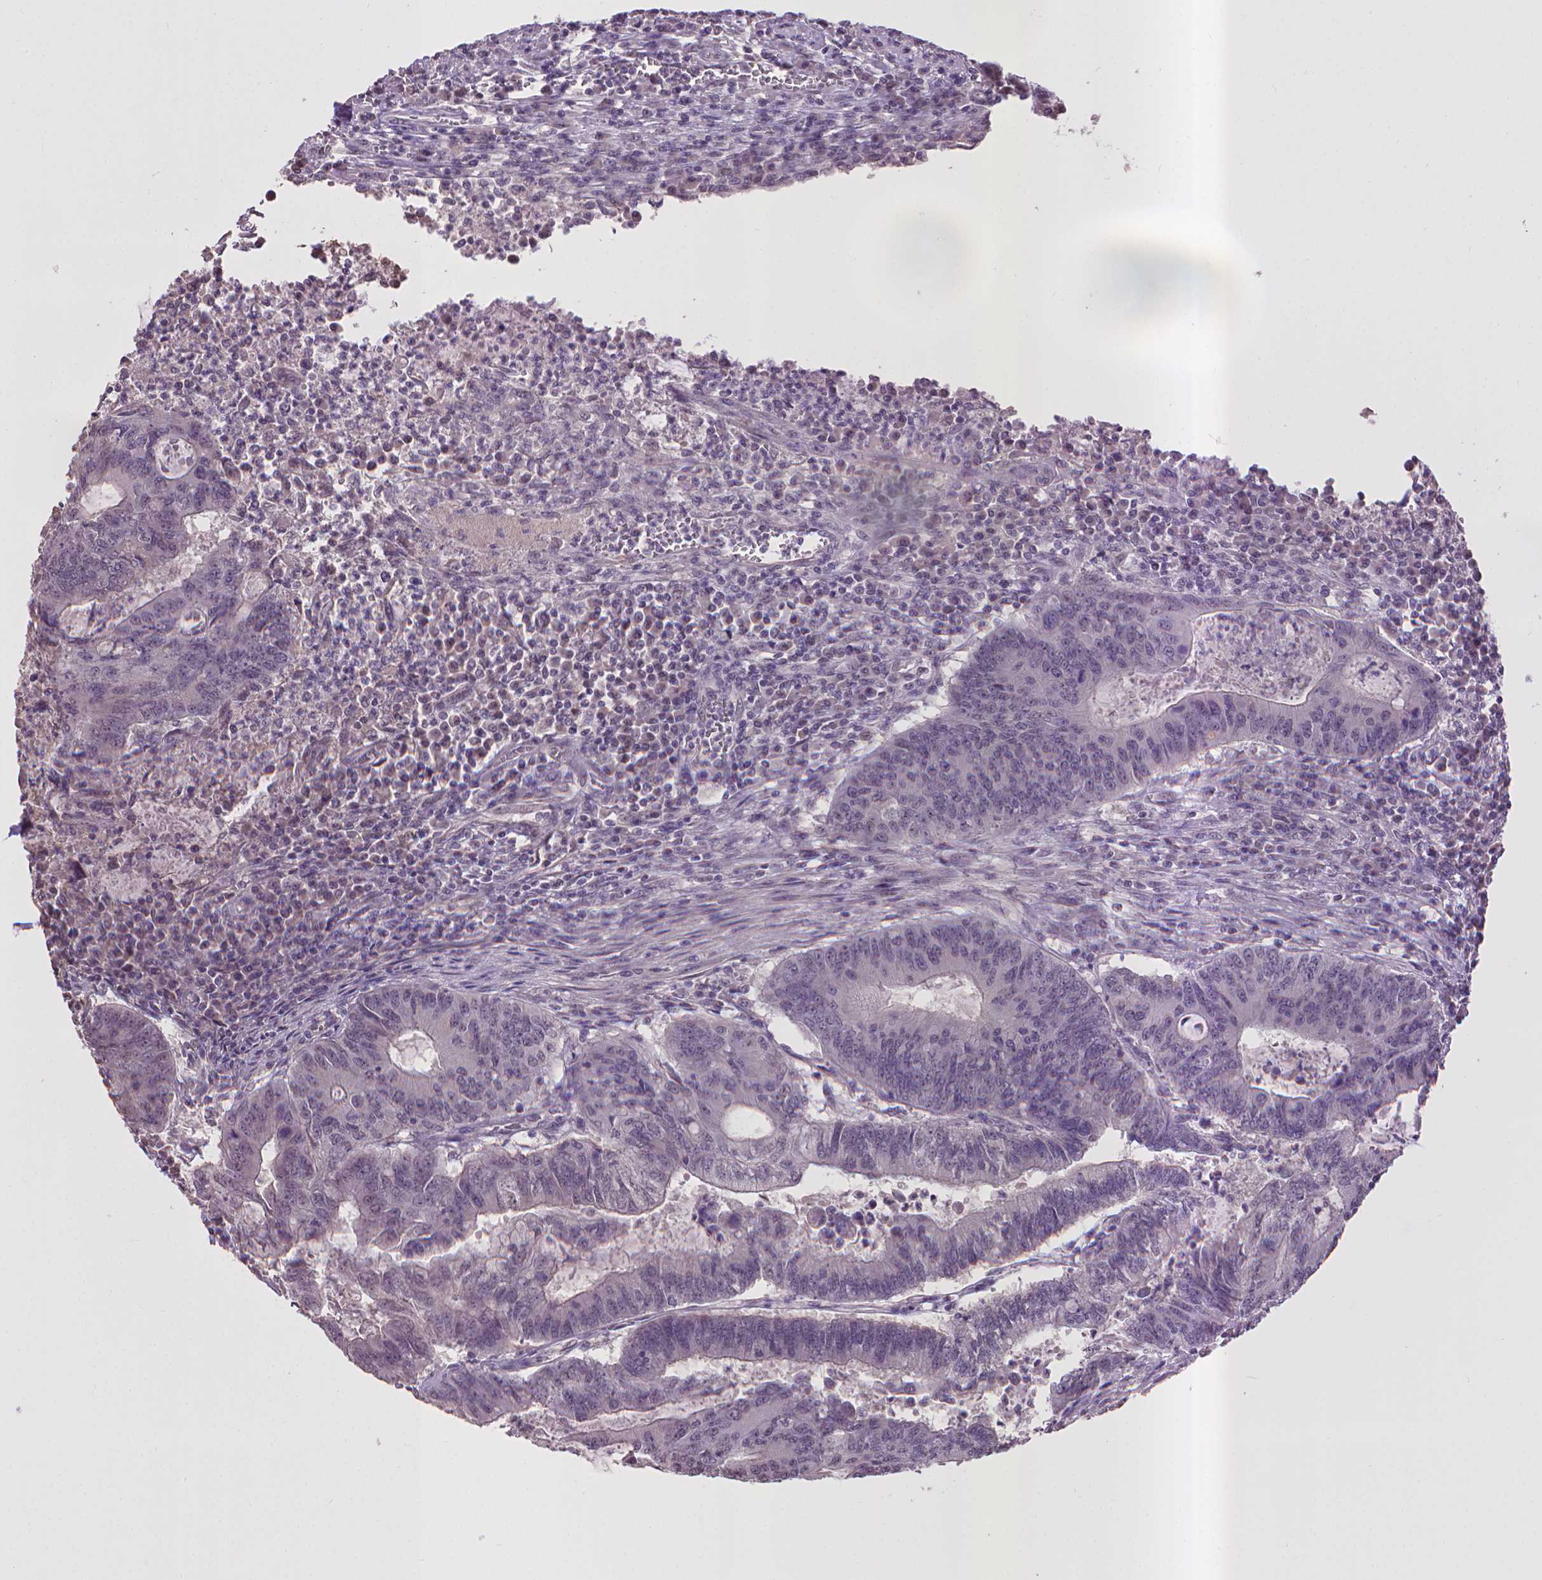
{"staining": {"intensity": "negative", "quantity": "none", "location": "none"}, "tissue": "colorectal cancer", "cell_type": "Tumor cells", "image_type": "cancer", "snomed": [{"axis": "morphology", "description": "Adenocarcinoma, NOS"}, {"axis": "topography", "description": "Colon"}], "caption": "DAB (3,3'-diaminobenzidine) immunohistochemical staining of colorectal cancer shows no significant staining in tumor cells.", "gene": "CPM", "patient": {"sex": "male", "age": 67}}